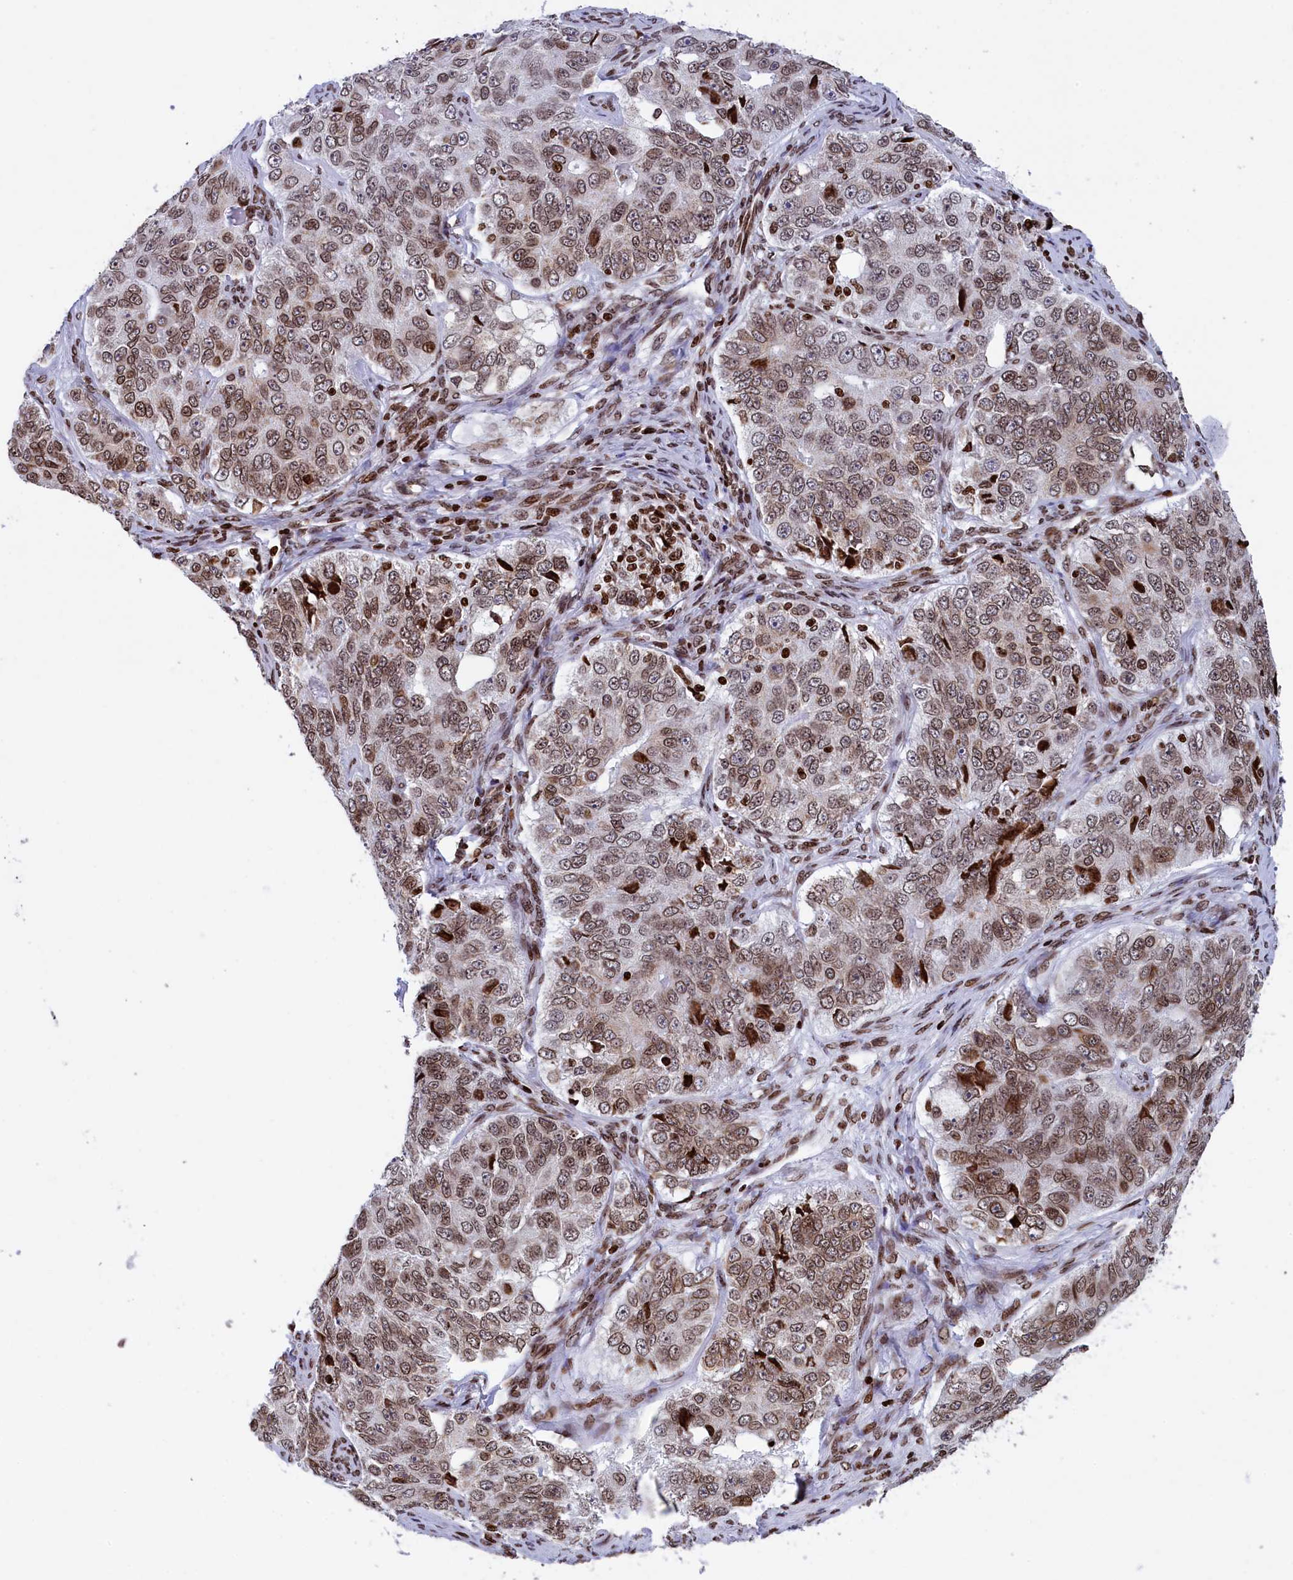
{"staining": {"intensity": "moderate", "quantity": ">75%", "location": "nuclear"}, "tissue": "ovarian cancer", "cell_type": "Tumor cells", "image_type": "cancer", "snomed": [{"axis": "morphology", "description": "Carcinoma, endometroid"}, {"axis": "topography", "description": "Ovary"}], "caption": "A micrograph showing moderate nuclear positivity in about >75% of tumor cells in ovarian cancer, as visualized by brown immunohistochemical staining.", "gene": "TIMM29", "patient": {"sex": "female", "age": 51}}